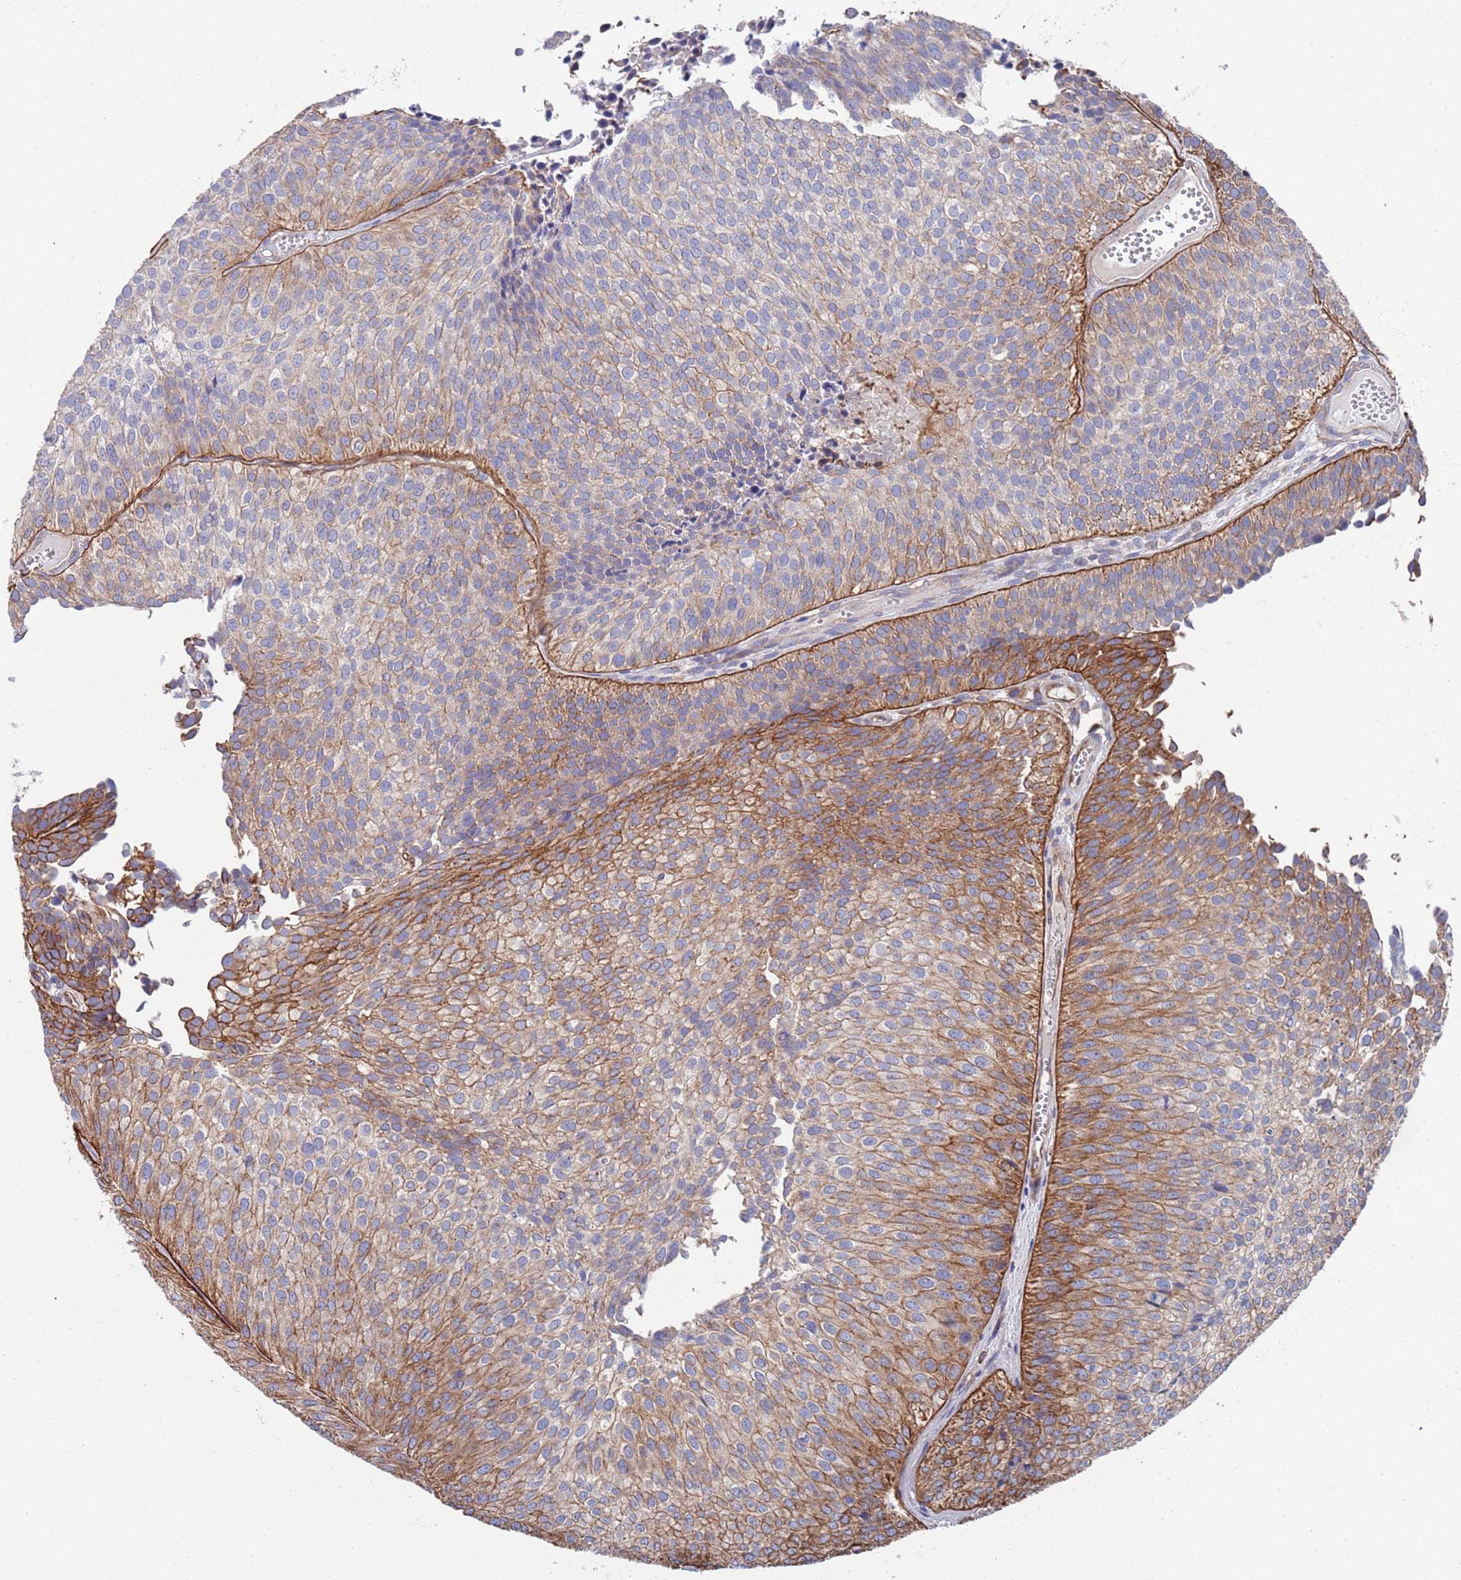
{"staining": {"intensity": "moderate", "quantity": "25%-75%", "location": "cytoplasmic/membranous"}, "tissue": "urothelial cancer", "cell_type": "Tumor cells", "image_type": "cancer", "snomed": [{"axis": "morphology", "description": "Urothelial carcinoma, Low grade"}, {"axis": "topography", "description": "Urinary bladder"}], "caption": "DAB (3,3'-diaminobenzidine) immunohistochemical staining of urothelial carcinoma (low-grade) shows moderate cytoplasmic/membranous protein expression in approximately 25%-75% of tumor cells.", "gene": "JAKMIP2", "patient": {"sex": "male", "age": 84}}